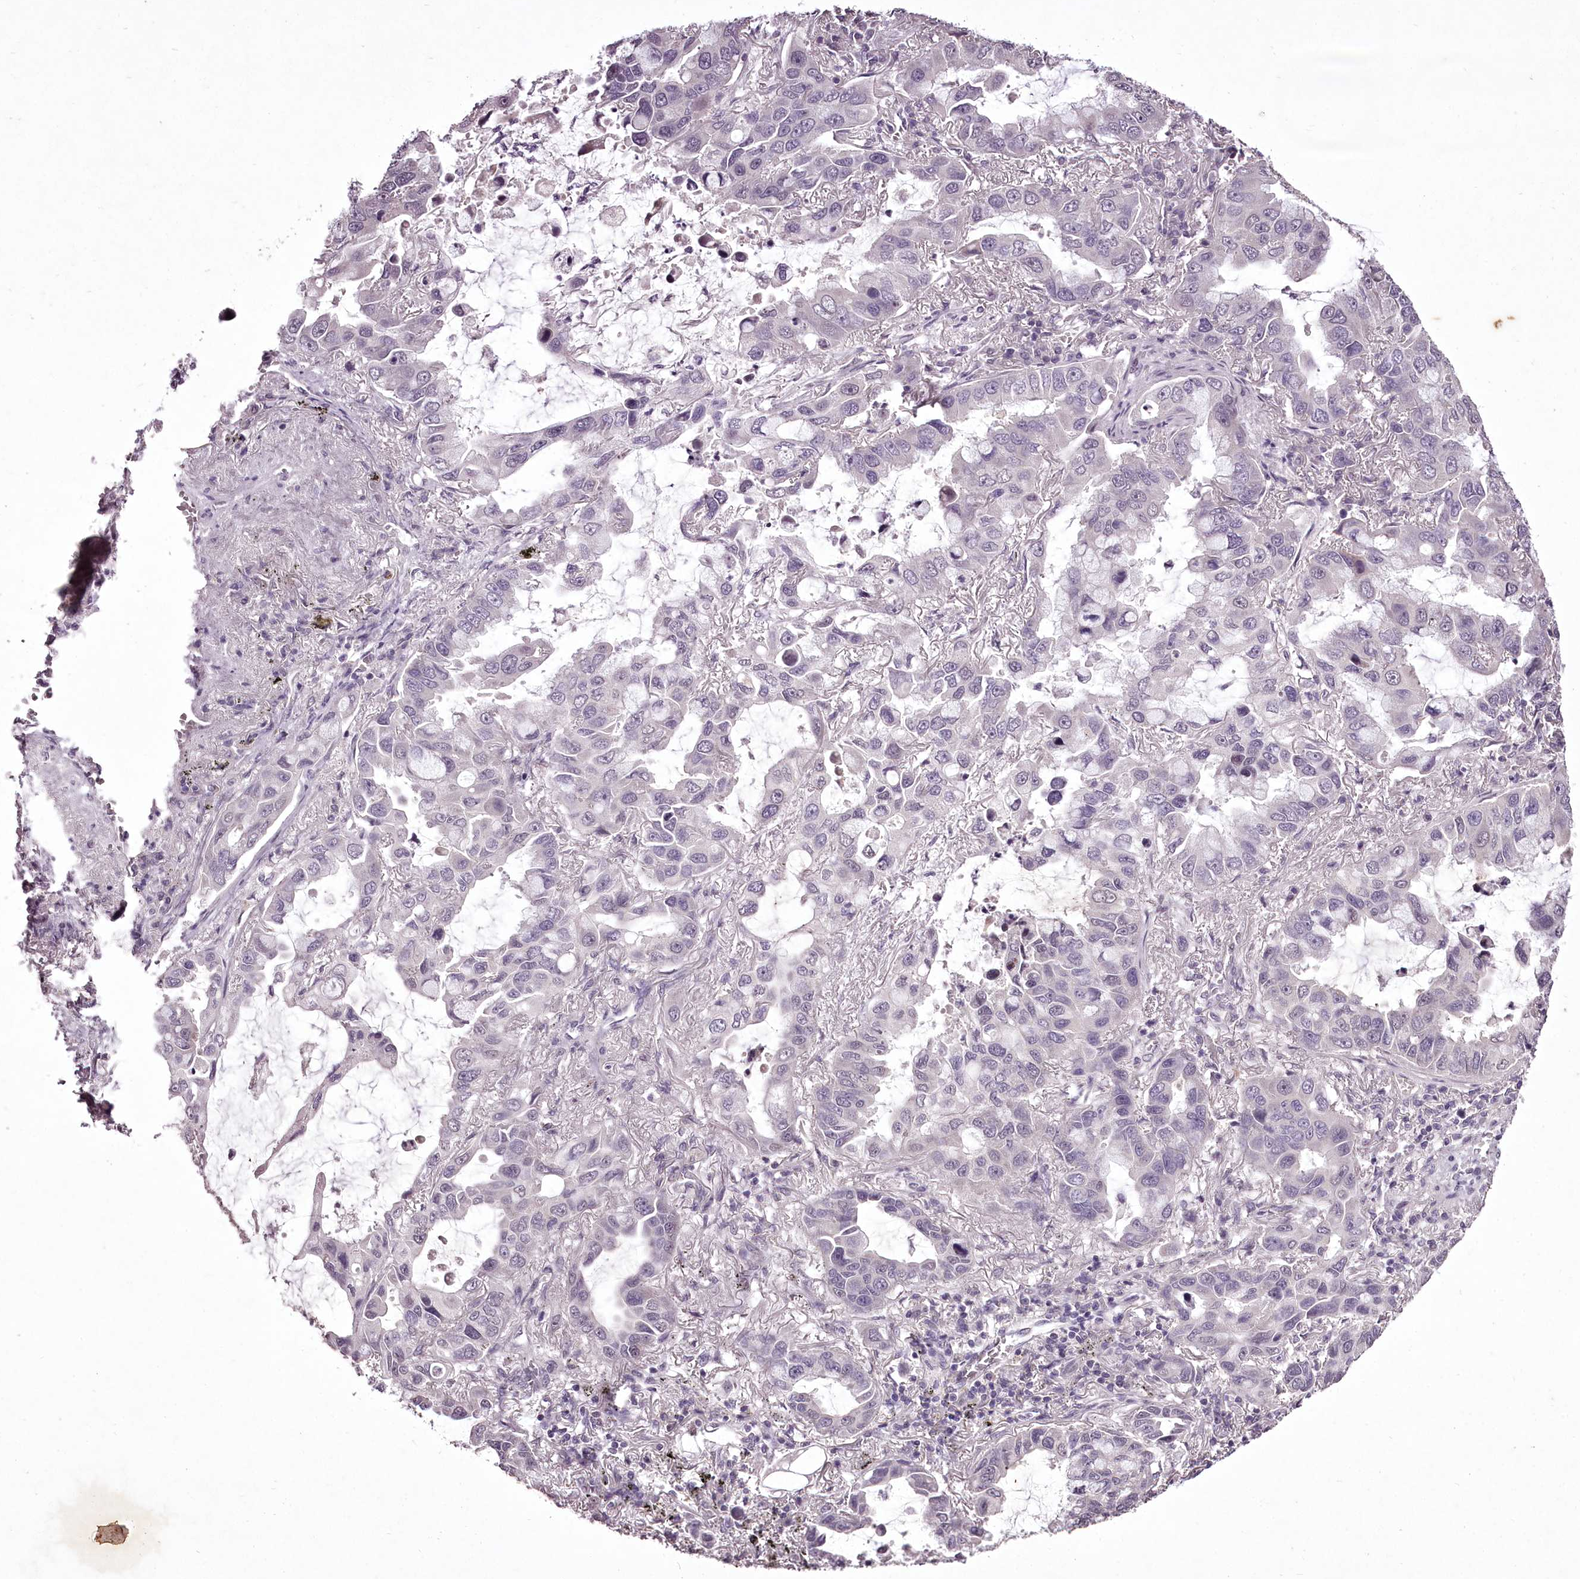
{"staining": {"intensity": "negative", "quantity": "none", "location": "none"}, "tissue": "lung cancer", "cell_type": "Tumor cells", "image_type": "cancer", "snomed": [{"axis": "morphology", "description": "Adenocarcinoma, NOS"}, {"axis": "topography", "description": "Lung"}], "caption": "IHC of human adenocarcinoma (lung) shows no staining in tumor cells. Nuclei are stained in blue.", "gene": "C1orf56", "patient": {"sex": "male", "age": 64}}